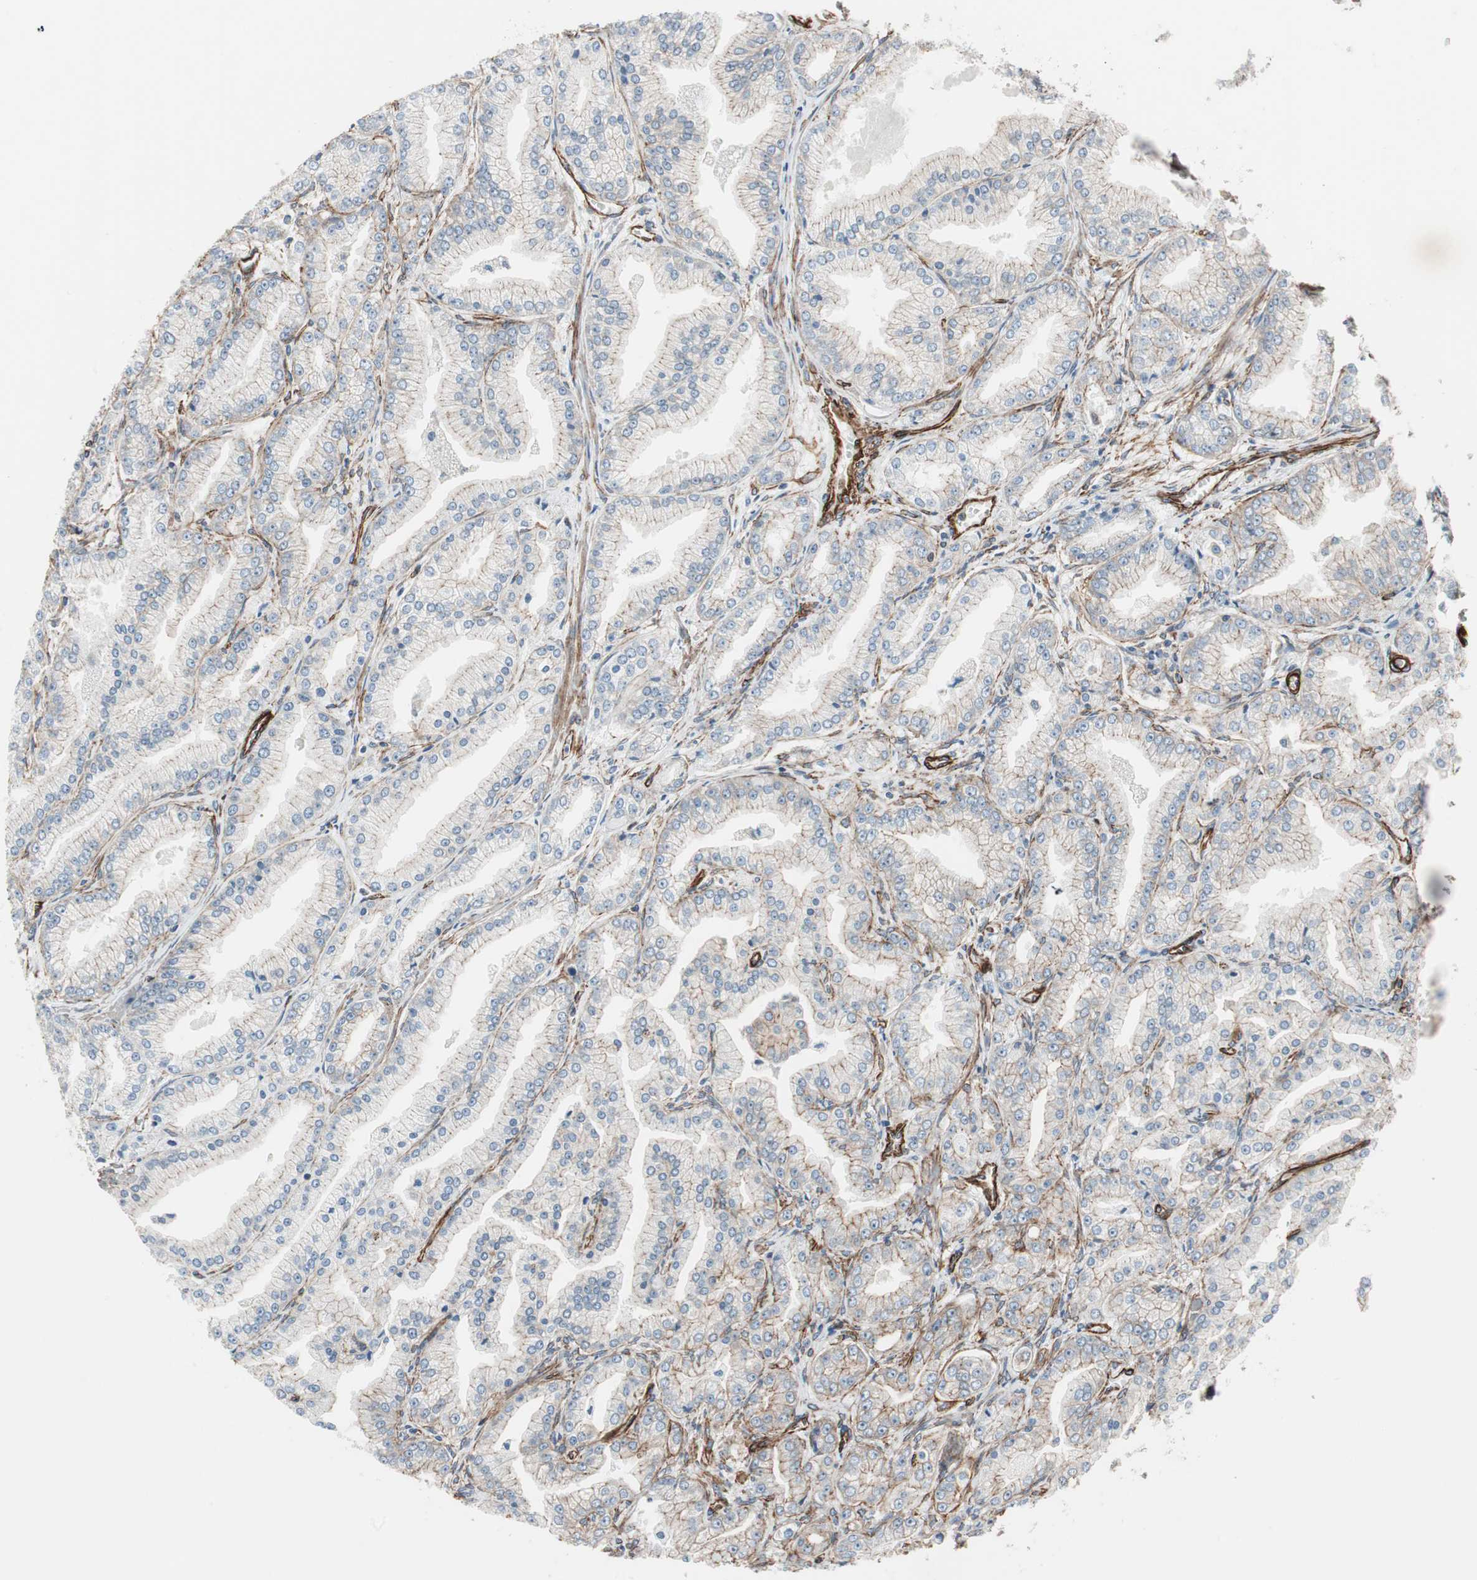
{"staining": {"intensity": "moderate", "quantity": "<25%", "location": "cytoplasmic/membranous"}, "tissue": "prostate cancer", "cell_type": "Tumor cells", "image_type": "cancer", "snomed": [{"axis": "morphology", "description": "Adenocarcinoma, High grade"}, {"axis": "topography", "description": "Prostate"}], "caption": "Protein expression analysis of human high-grade adenocarcinoma (prostate) reveals moderate cytoplasmic/membranous expression in approximately <25% of tumor cells.", "gene": "TCTA", "patient": {"sex": "male", "age": 61}}